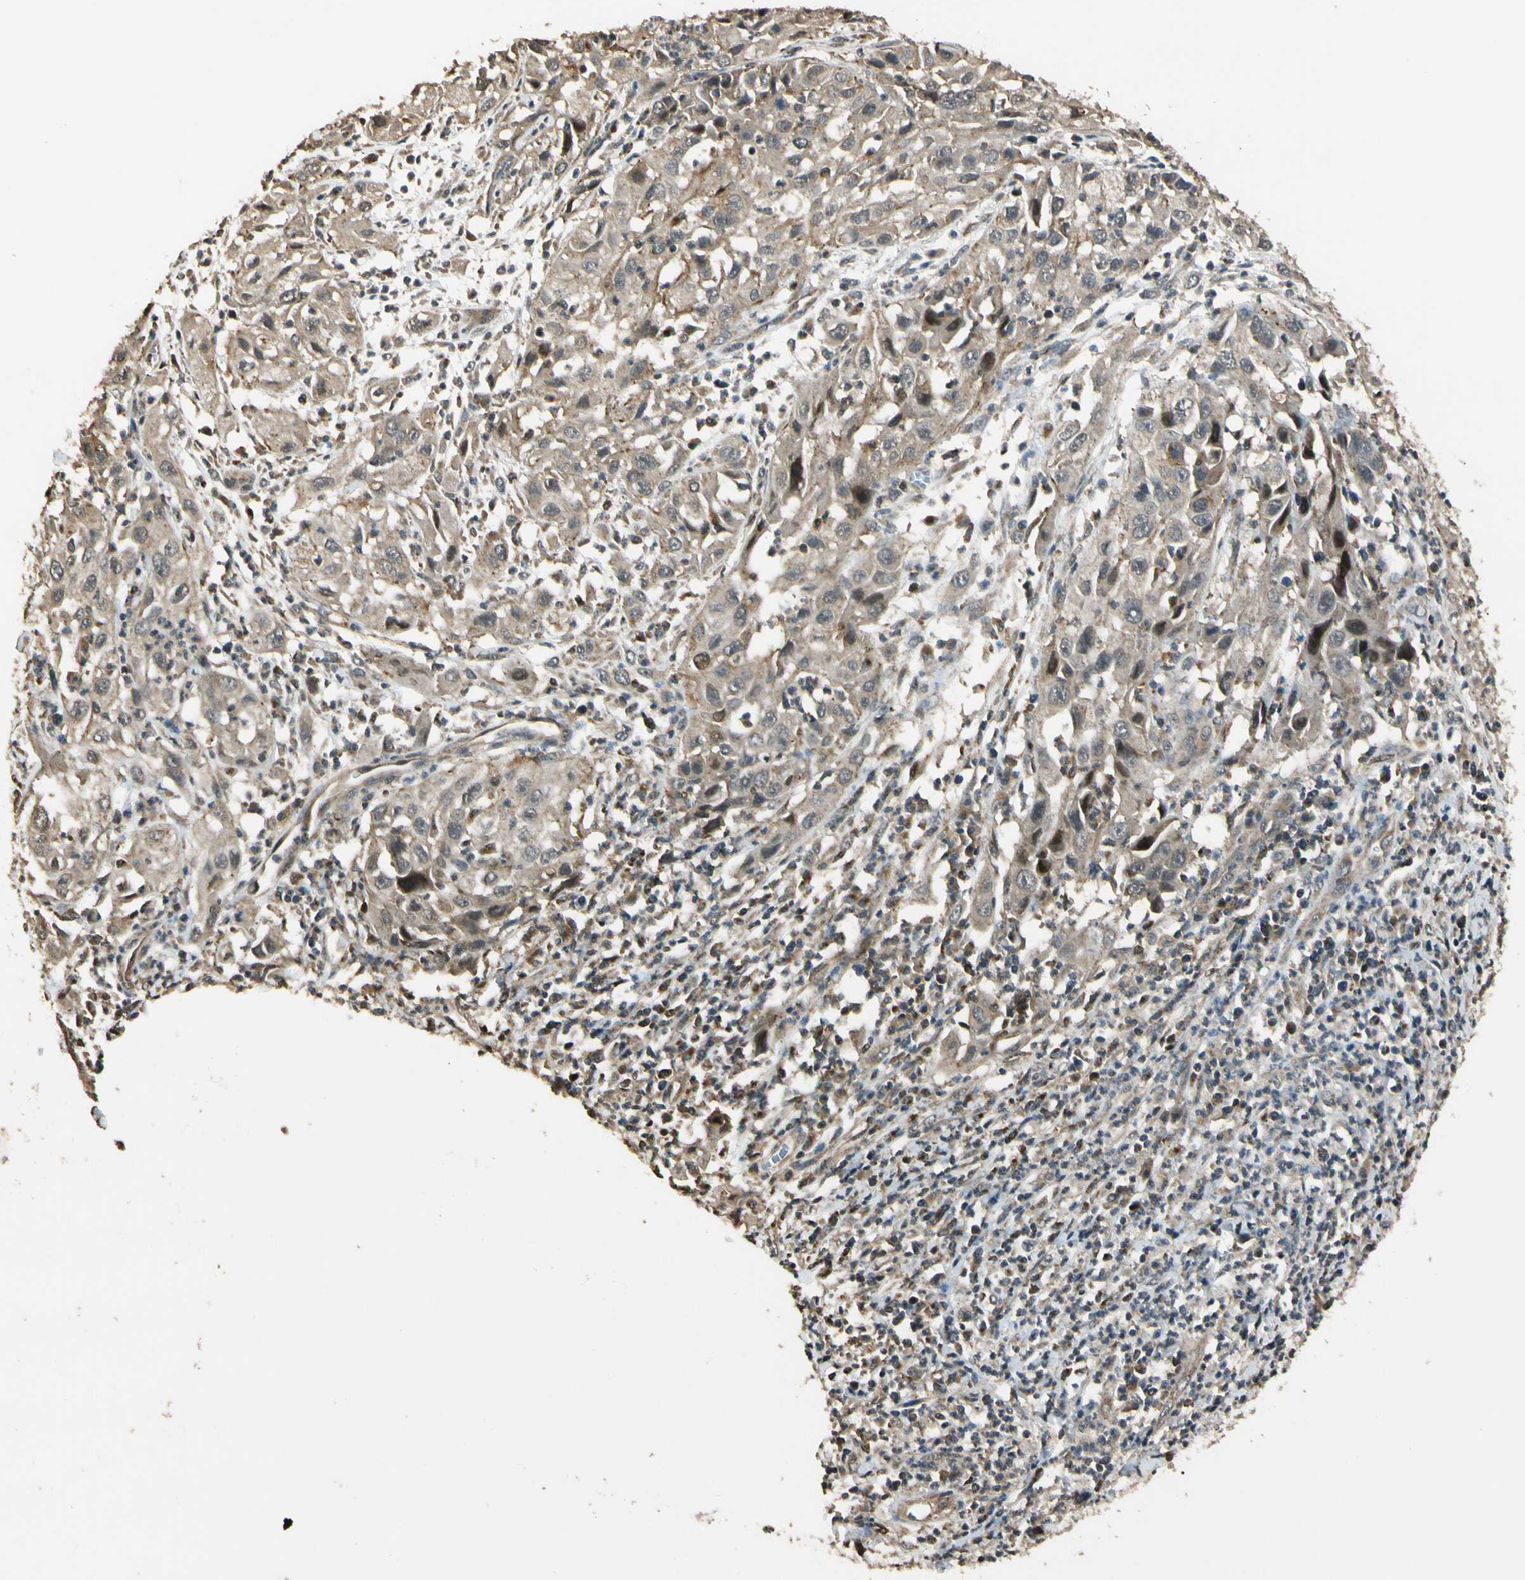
{"staining": {"intensity": "weak", "quantity": ">75%", "location": "cytoplasmic/membranous"}, "tissue": "cervical cancer", "cell_type": "Tumor cells", "image_type": "cancer", "snomed": [{"axis": "morphology", "description": "Squamous cell carcinoma, NOS"}, {"axis": "topography", "description": "Cervix"}], "caption": "Weak cytoplasmic/membranous staining for a protein is present in about >75% of tumor cells of cervical cancer using IHC.", "gene": "LAMTOR1", "patient": {"sex": "female", "age": 32}}